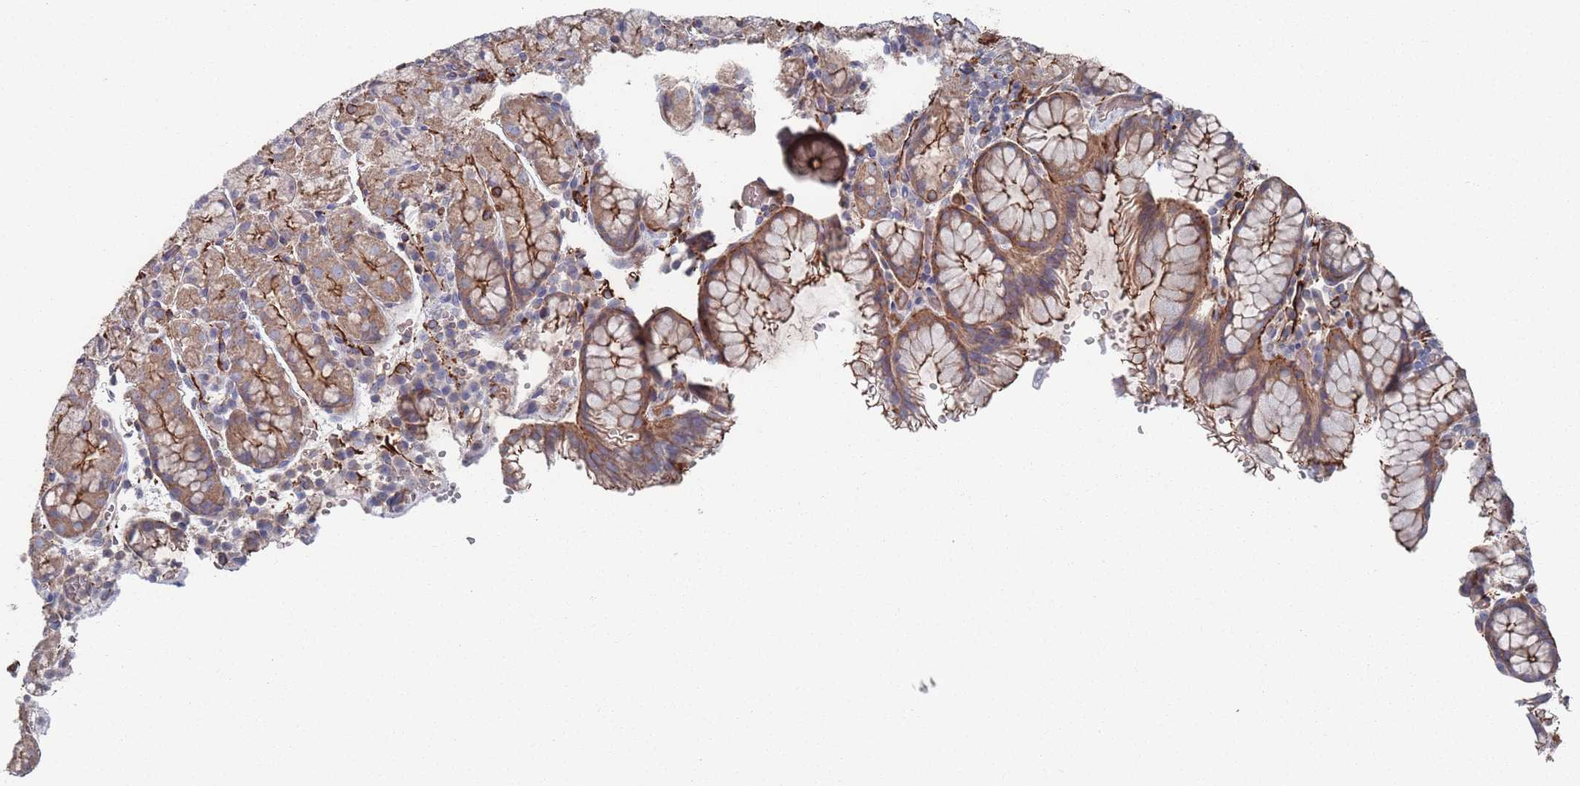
{"staining": {"intensity": "moderate", "quantity": ">75%", "location": "cytoplasmic/membranous"}, "tissue": "stomach", "cell_type": "Glandular cells", "image_type": "normal", "snomed": [{"axis": "morphology", "description": "Normal tissue, NOS"}, {"axis": "topography", "description": "Stomach, upper"}, {"axis": "topography", "description": "Stomach"}], "caption": "Protein expression analysis of unremarkable stomach demonstrates moderate cytoplasmic/membranous staining in about >75% of glandular cells.", "gene": "PLEKHA4", "patient": {"sex": "male", "age": 62}}